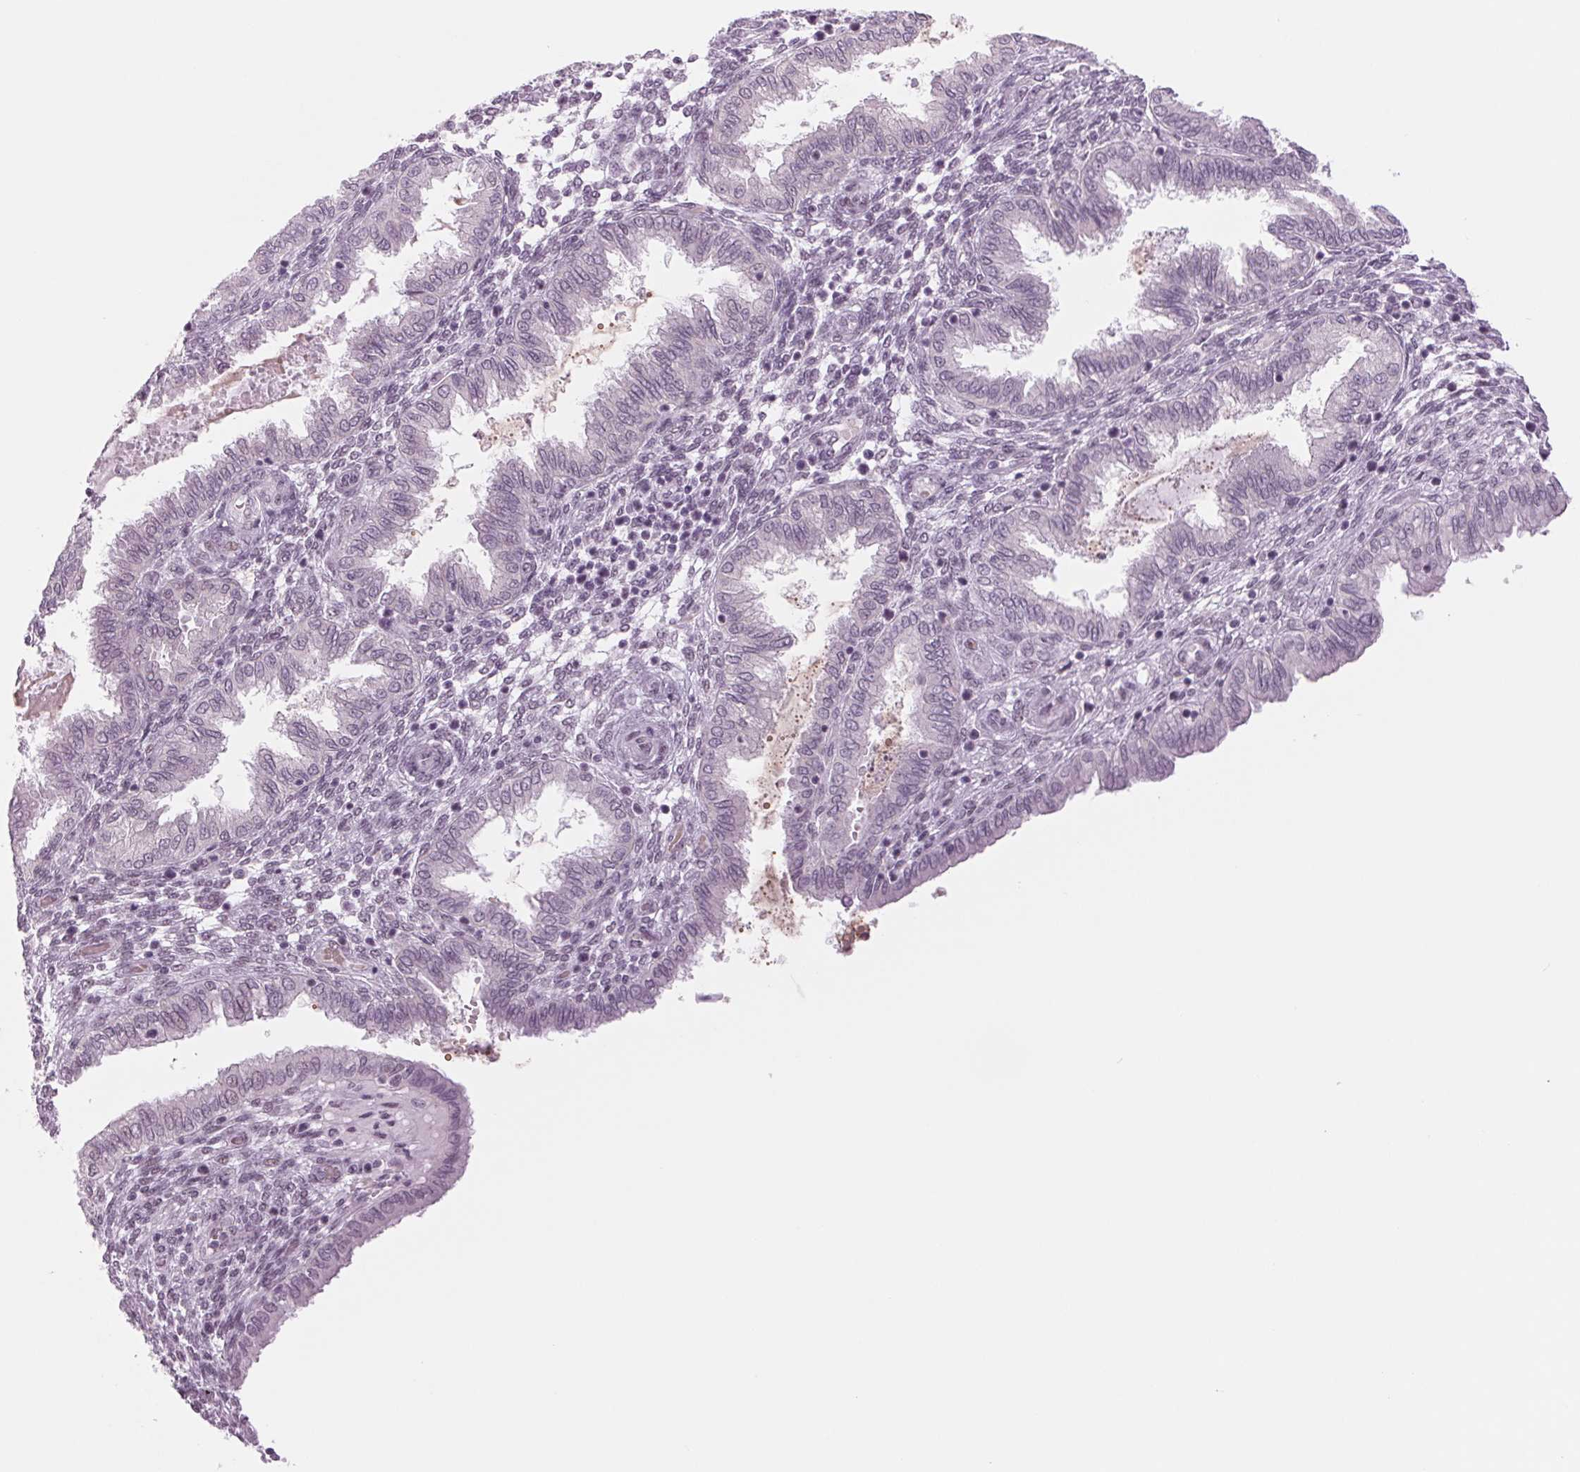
{"staining": {"intensity": "negative", "quantity": "none", "location": "none"}, "tissue": "endometrium", "cell_type": "Cells in endometrial stroma", "image_type": "normal", "snomed": [{"axis": "morphology", "description": "Normal tissue, NOS"}, {"axis": "topography", "description": "Endometrium"}], "caption": "Cells in endometrial stroma are negative for protein expression in normal human endometrium. (IHC, brightfield microscopy, high magnification).", "gene": "ZC3H14", "patient": {"sex": "female", "age": 33}}